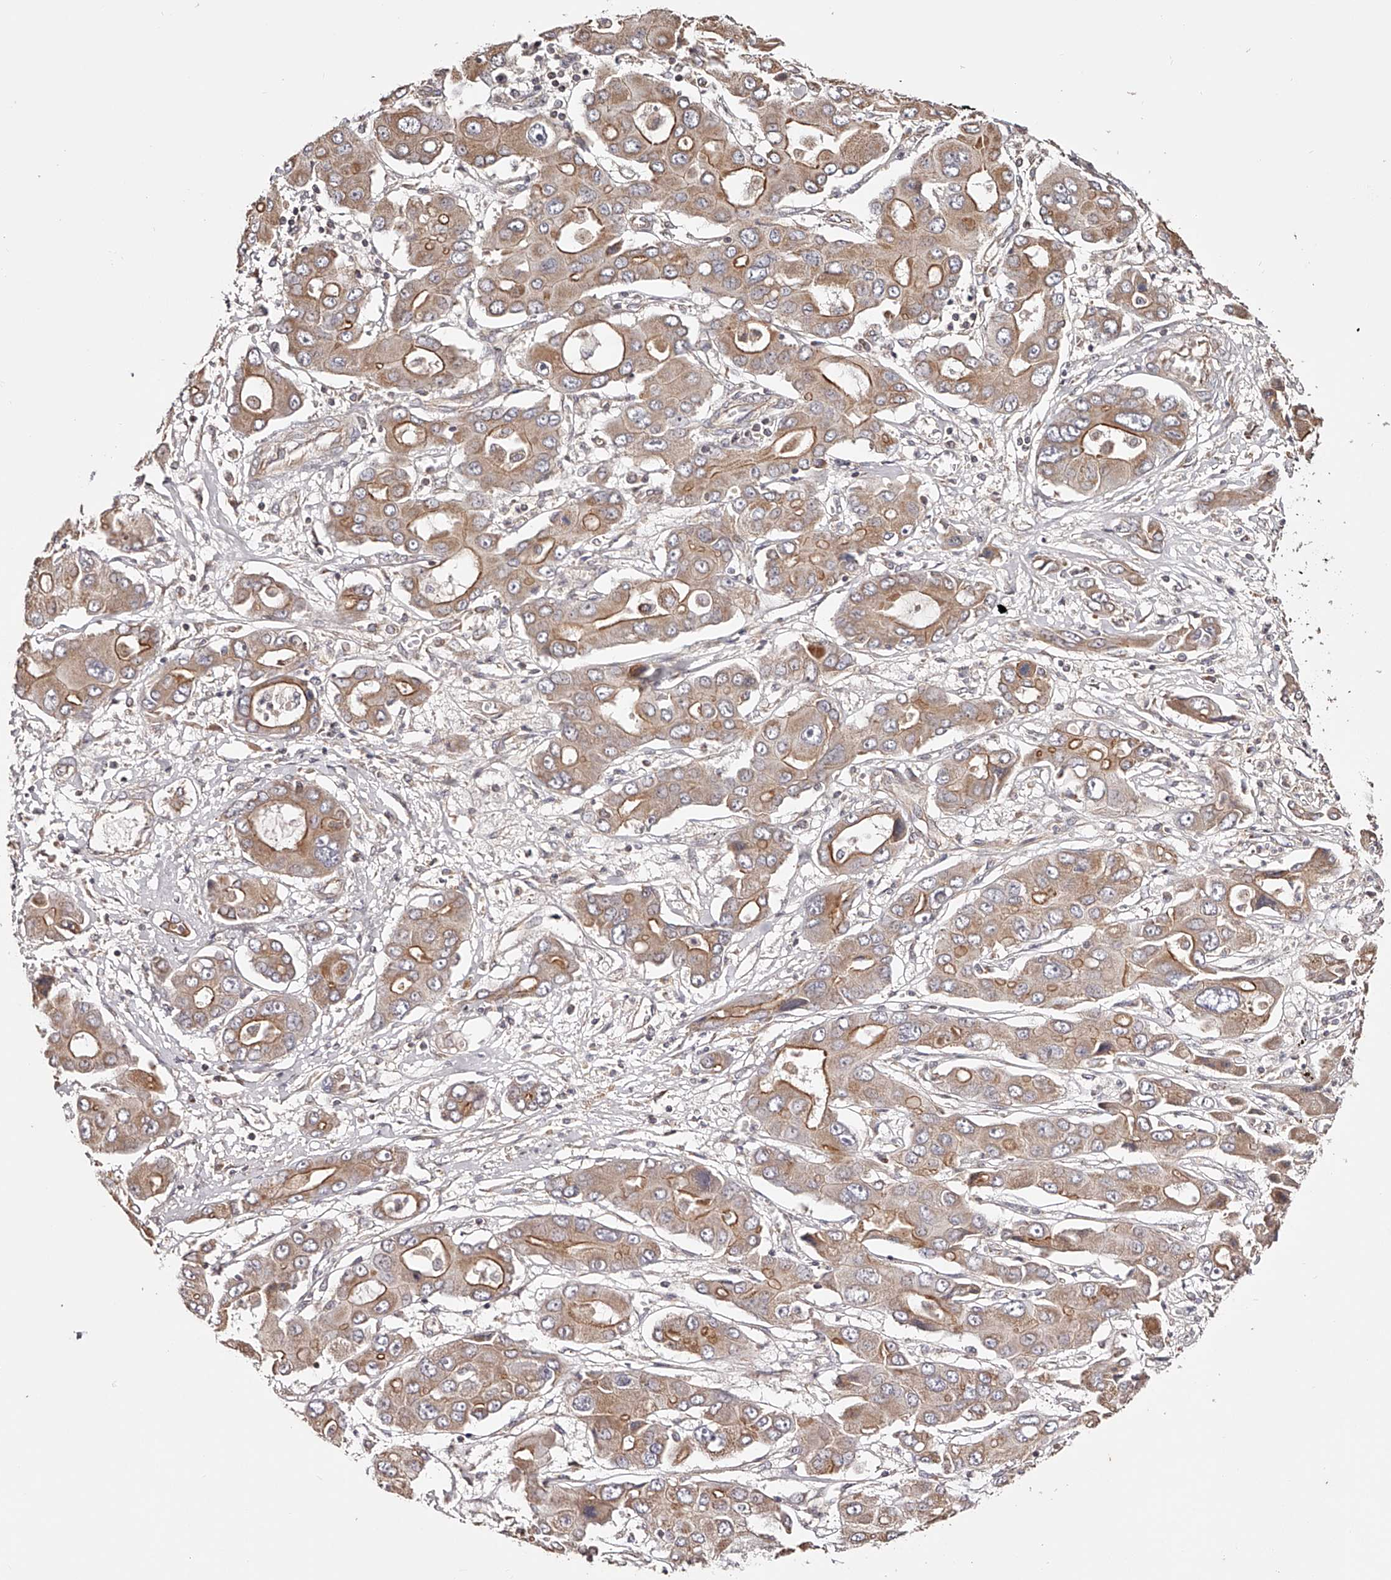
{"staining": {"intensity": "moderate", "quantity": ">75%", "location": "cytoplasmic/membranous"}, "tissue": "liver cancer", "cell_type": "Tumor cells", "image_type": "cancer", "snomed": [{"axis": "morphology", "description": "Cholangiocarcinoma"}, {"axis": "topography", "description": "Liver"}], "caption": "This is an image of immunohistochemistry (IHC) staining of liver cancer (cholangiocarcinoma), which shows moderate staining in the cytoplasmic/membranous of tumor cells.", "gene": "USP21", "patient": {"sex": "male", "age": 67}}